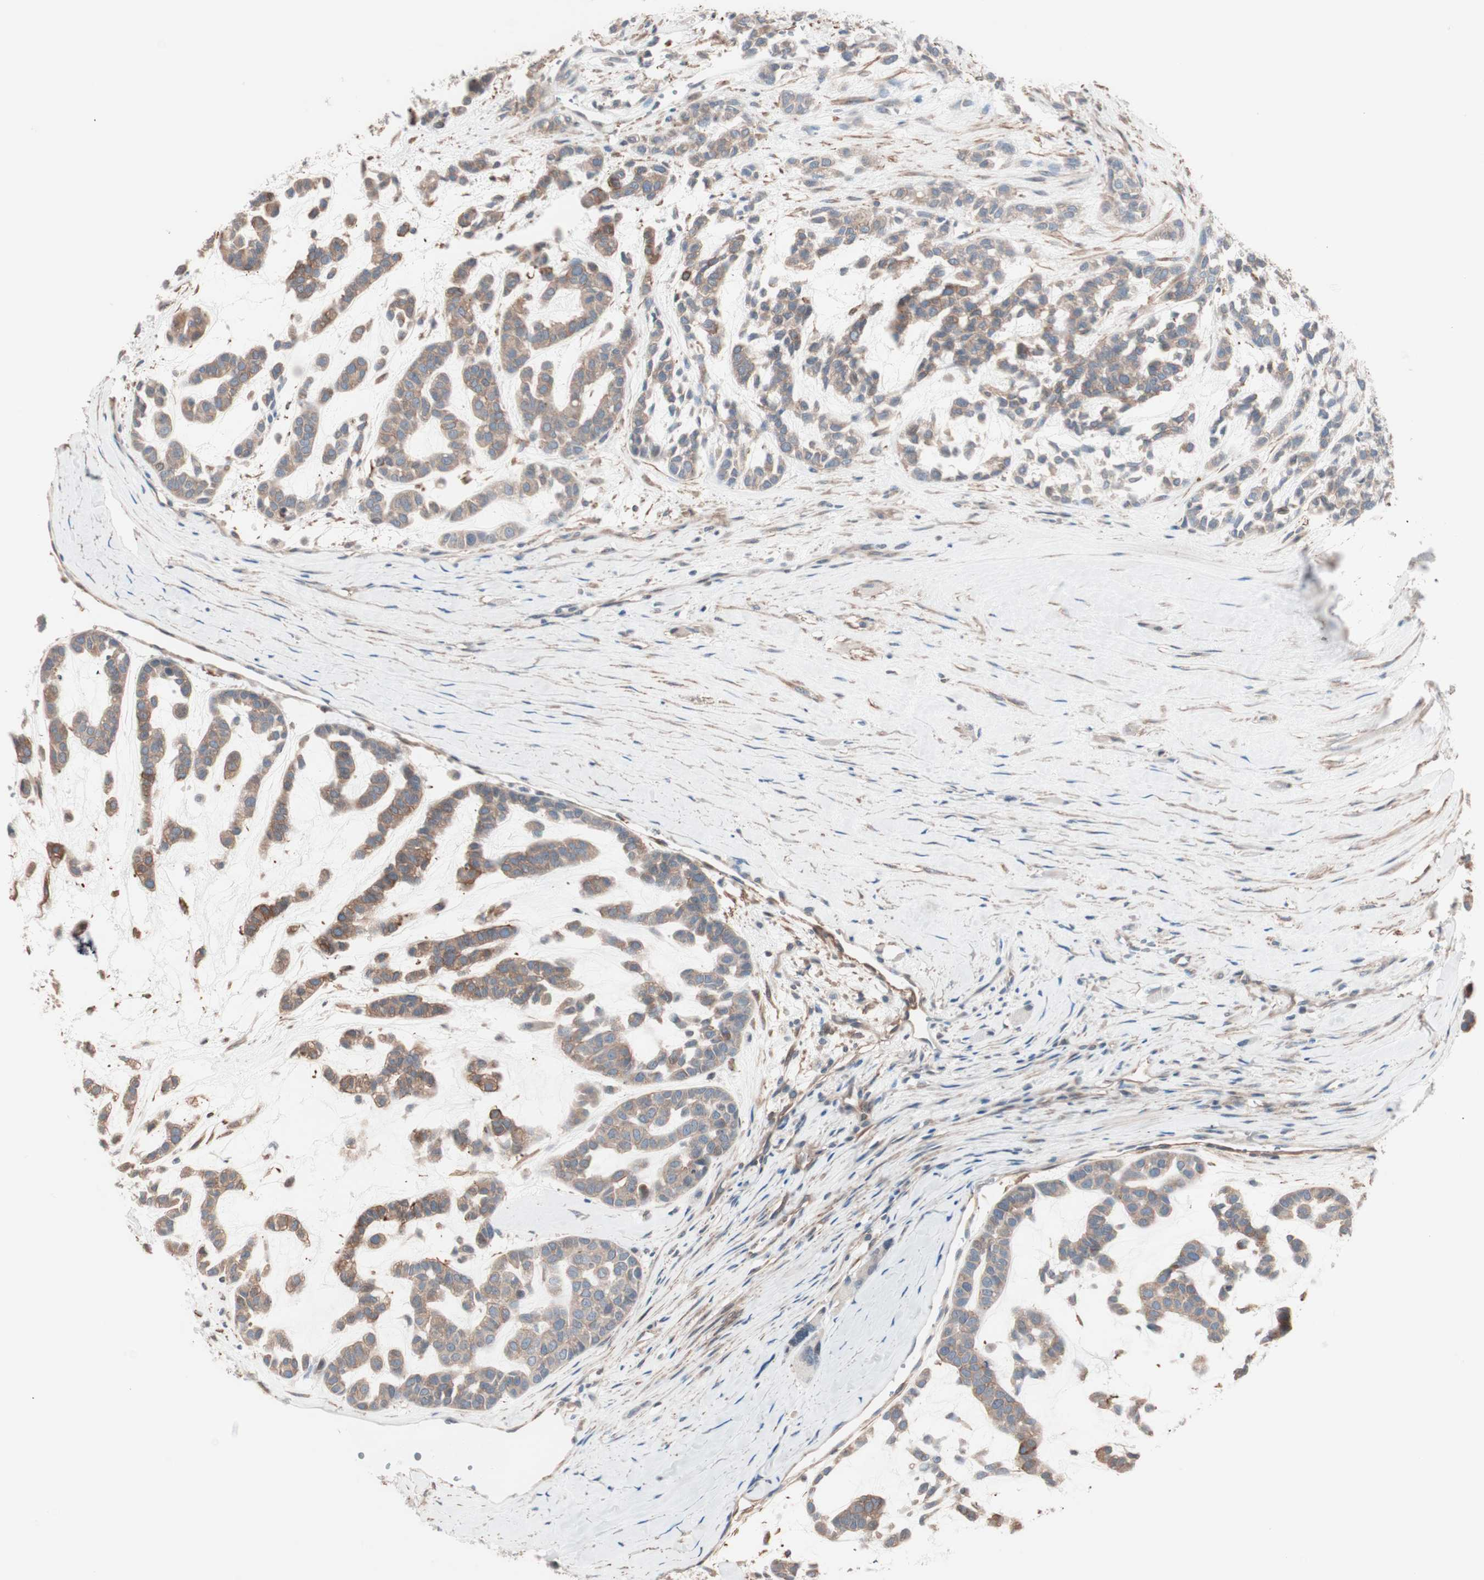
{"staining": {"intensity": "weak", "quantity": ">75%", "location": "cytoplasmic/membranous"}, "tissue": "head and neck cancer", "cell_type": "Tumor cells", "image_type": "cancer", "snomed": [{"axis": "morphology", "description": "Adenocarcinoma, NOS"}, {"axis": "morphology", "description": "Adenoma, NOS"}, {"axis": "topography", "description": "Head-Neck"}], "caption": "Immunohistochemical staining of human head and neck adenocarcinoma reveals weak cytoplasmic/membranous protein staining in approximately >75% of tumor cells.", "gene": "ALG5", "patient": {"sex": "female", "age": 55}}